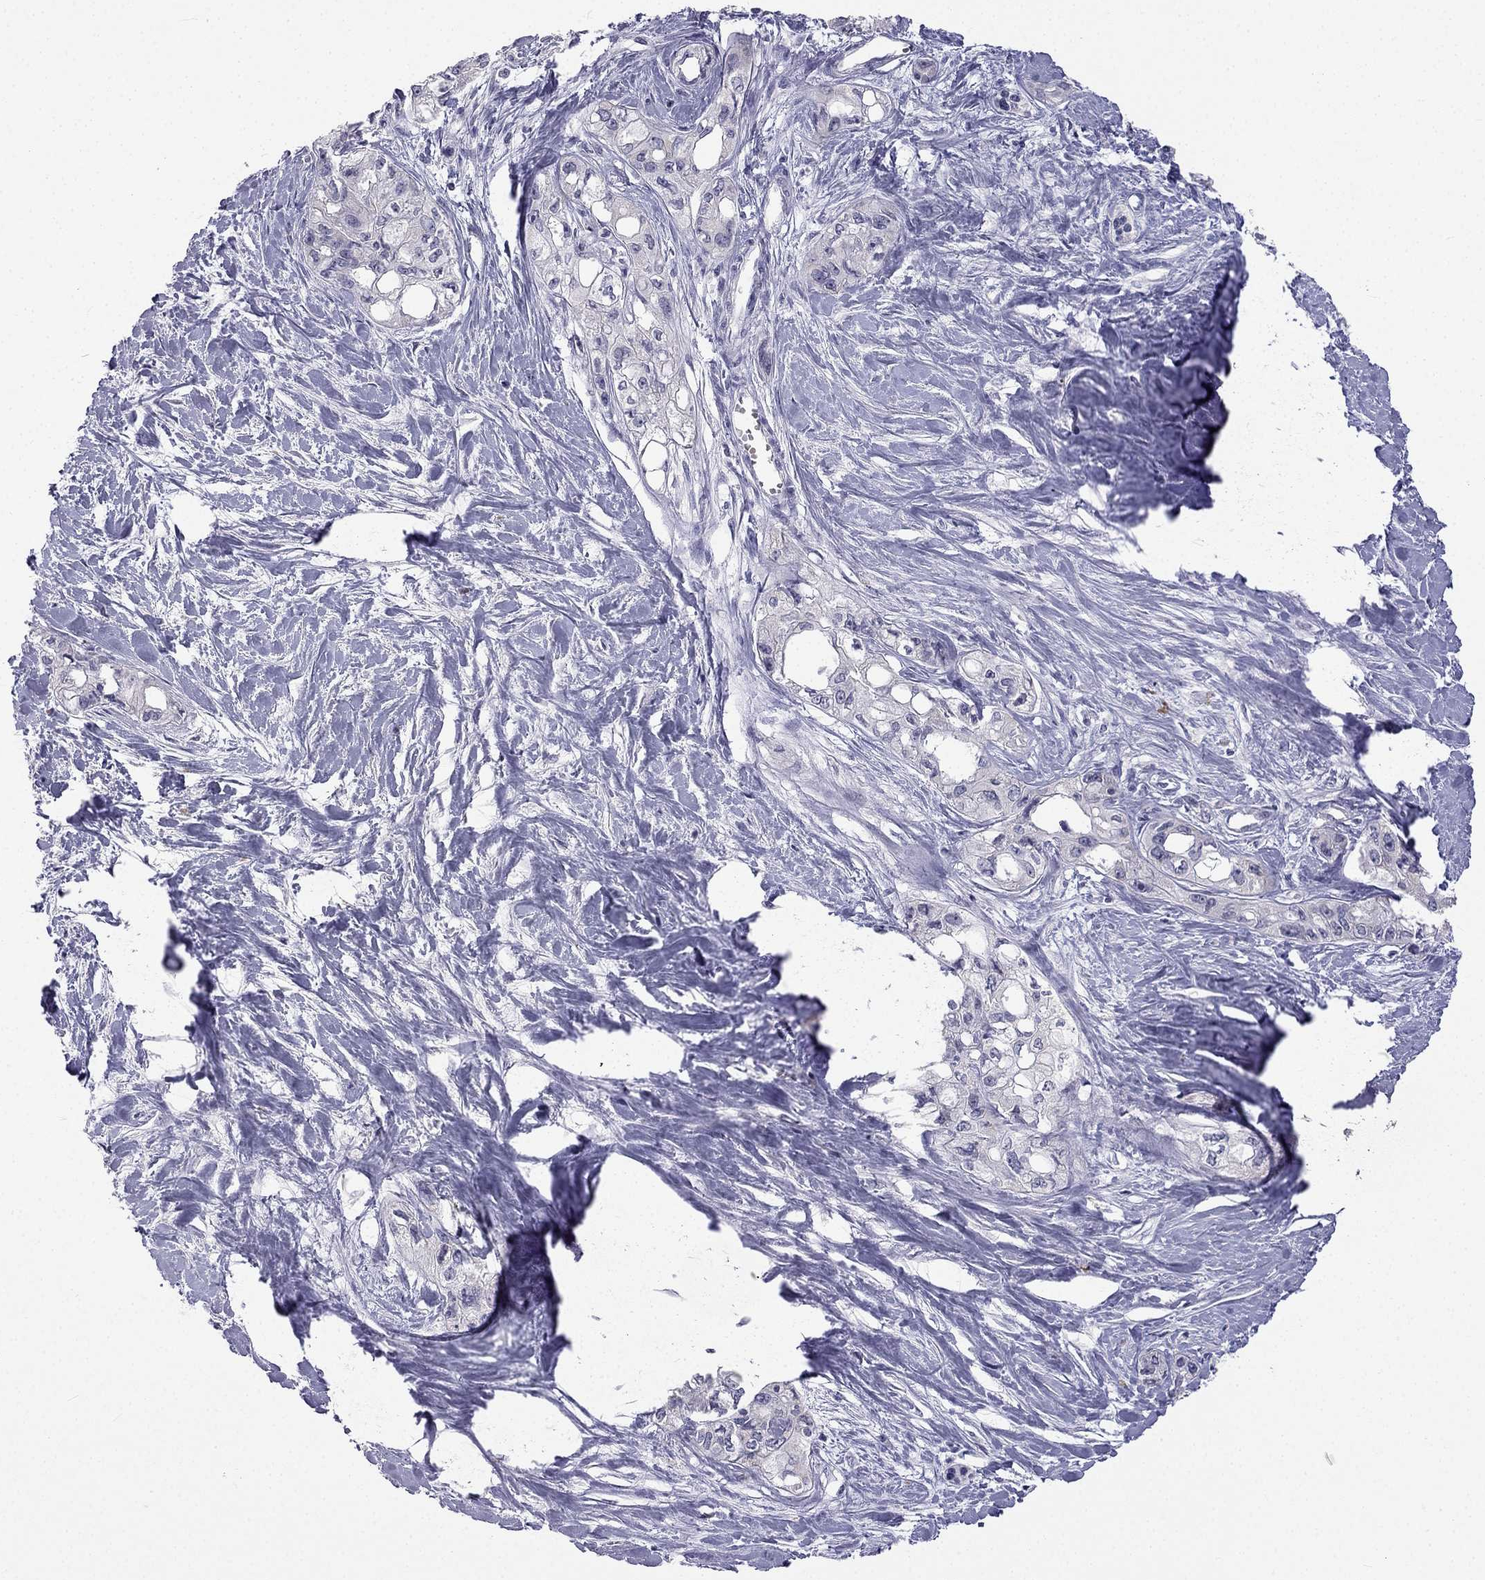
{"staining": {"intensity": "negative", "quantity": "none", "location": "none"}, "tissue": "pancreatic cancer", "cell_type": "Tumor cells", "image_type": "cancer", "snomed": [{"axis": "morphology", "description": "Adenocarcinoma, NOS"}, {"axis": "topography", "description": "Pancreas"}], "caption": "Immunohistochemistry (IHC) micrograph of human pancreatic adenocarcinoma stained for a protein (brown), which displays no positivity in tumor cells.", "gene": "C5orf49", "patient": {"sex": "female", "age": 50}}